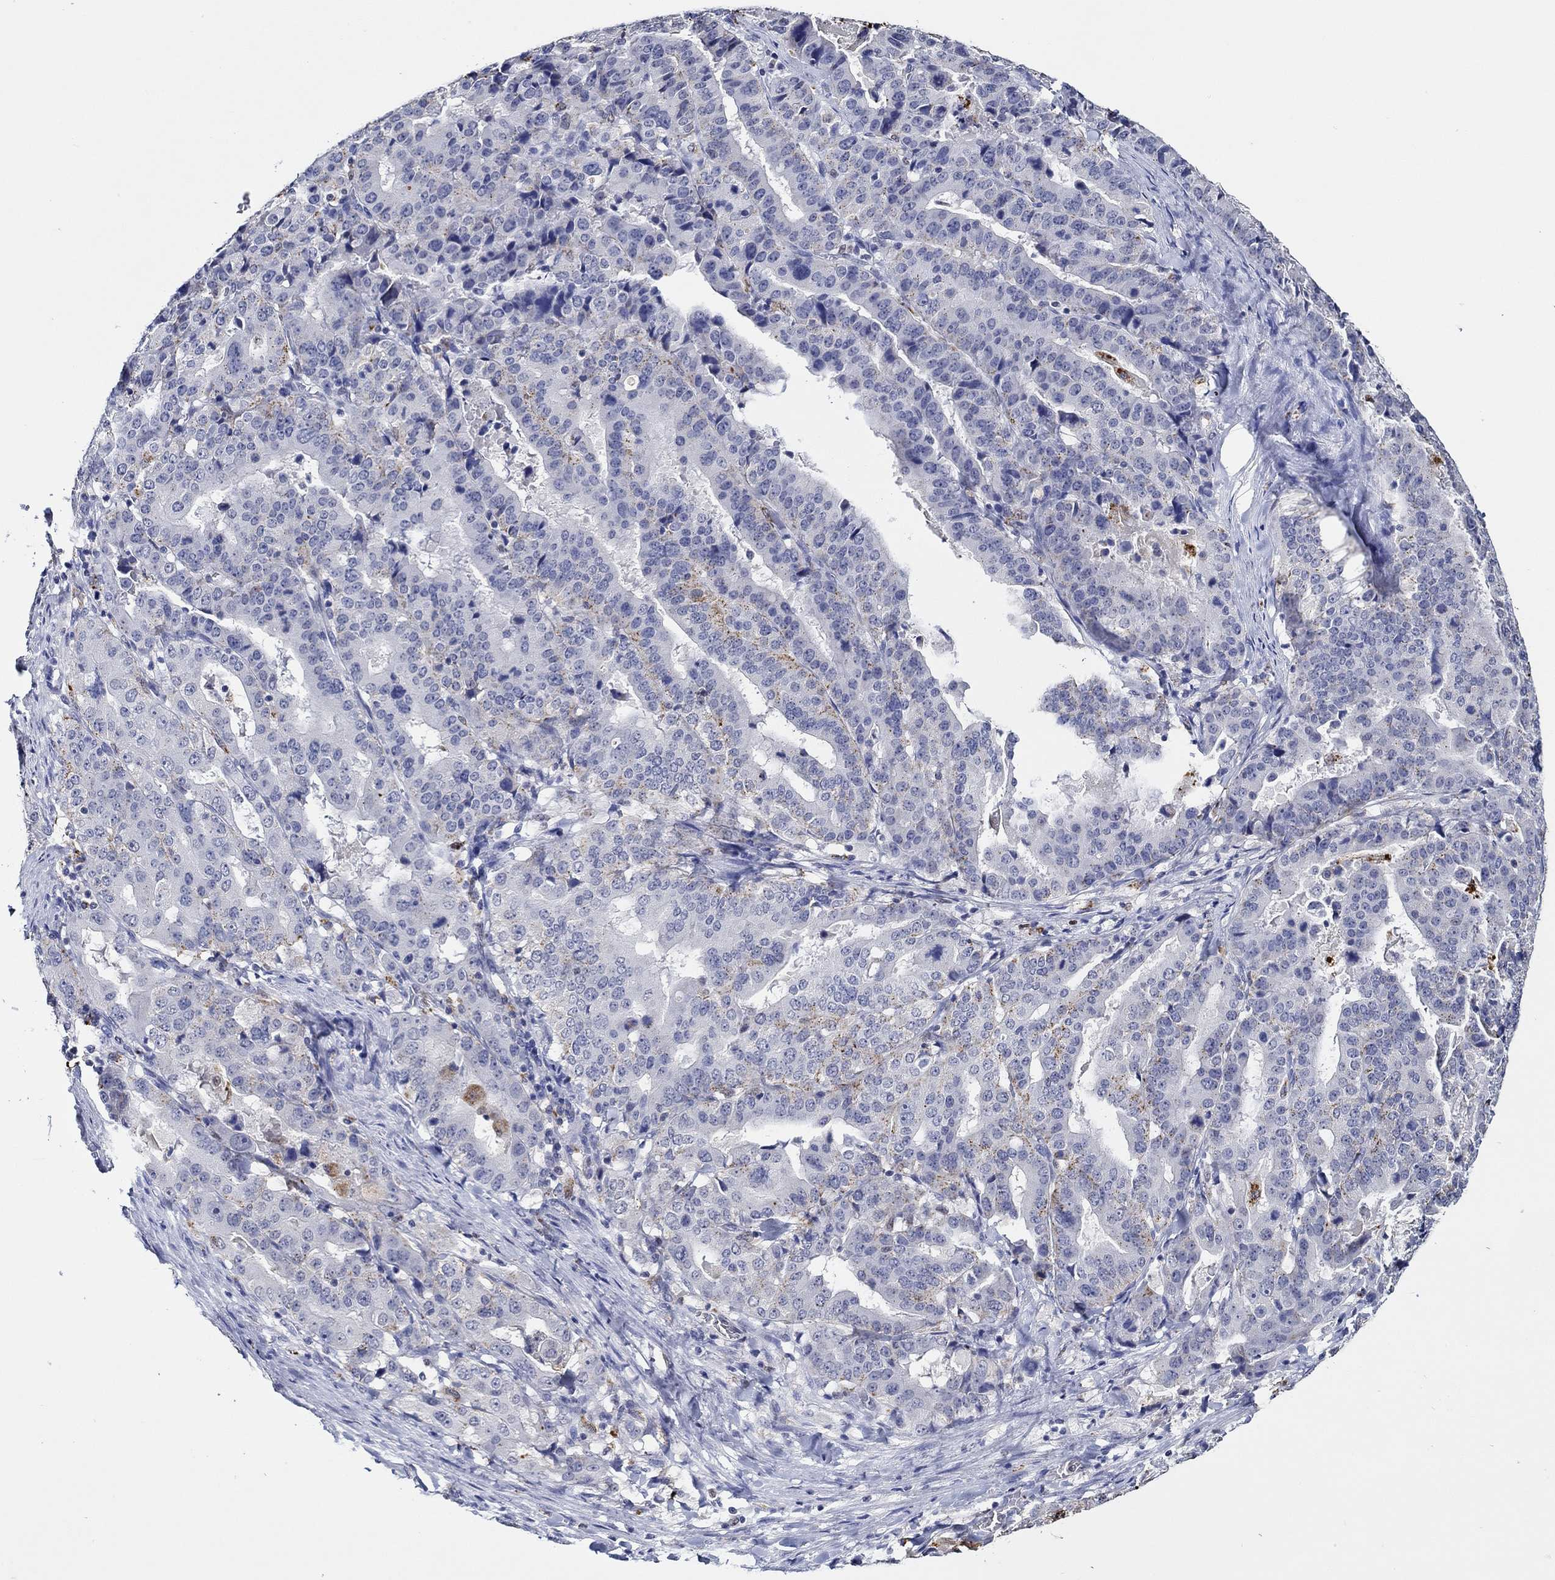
{"staining": {"intensity": "moderate", "quantity": "<25%", "location": "cytoplasmic/membranous"}, "tissue": "stomach cancer", "cell_type": "Tumor cells", "image_type": "cancer", "snomed": [{"axis": "morphology", "description": "Adenocarcinoma, NOS"}, {"axis": "topography", "description": "Stomach"}], "caption": "A micrograph of human stomach adenocarcinoma stained for a protein reveals moderate cytoplasmic/membranous brown staining in tumor cells.", "gene": "GATA2", "patient": {"sex": "male", "age": 48}}